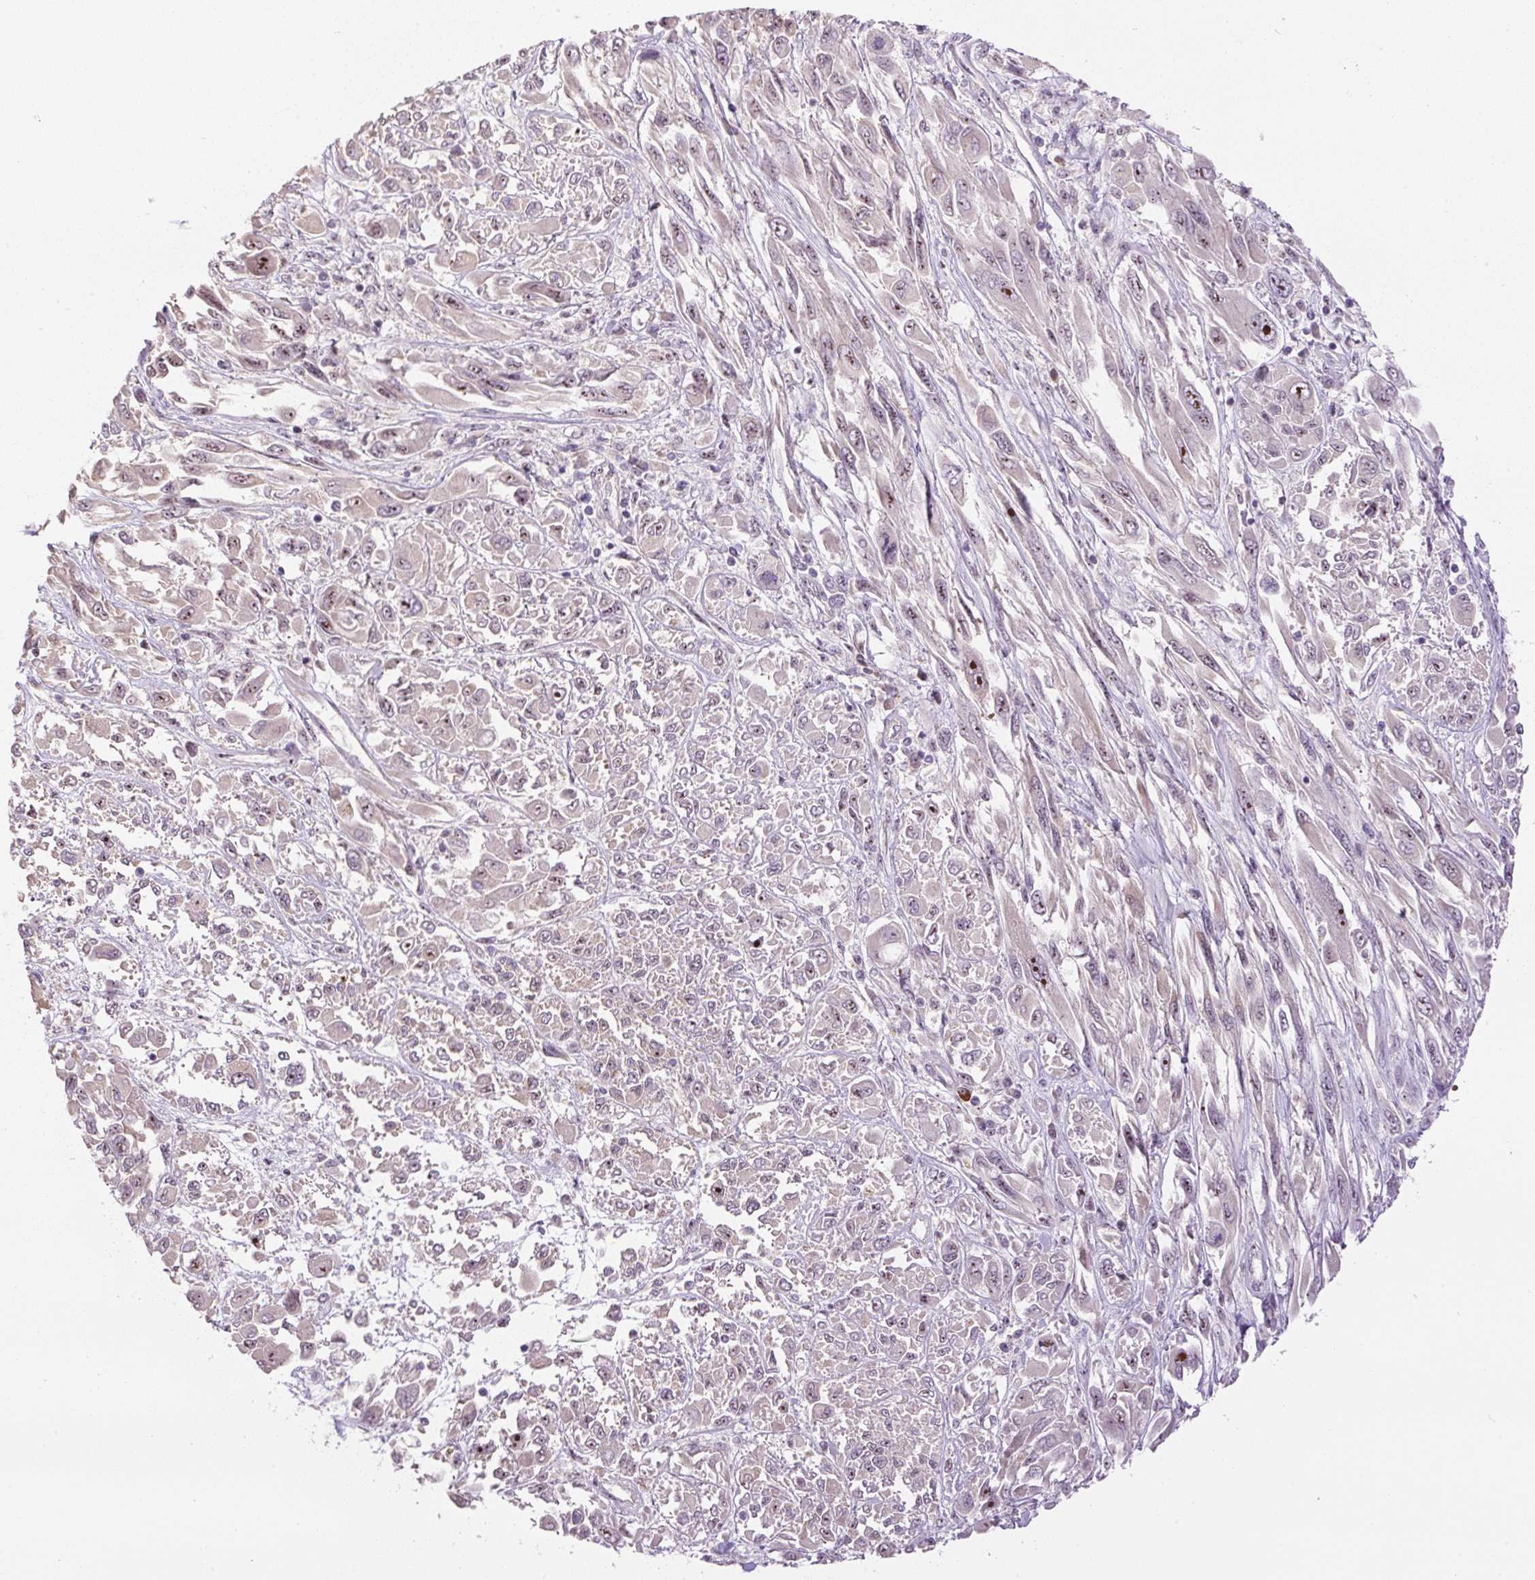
{"staining": {"intensity": "moderate", "quantity": "25%-75%", "location": "nuclear"}, "tissue": "melanoma", "cell_type": "Tumor cells", "image_type": "cancer", "snomed": [{"axis": "morphology", "description": "Malignant melanoma, NOS"}, {"axis": "topography", "description": "Skin"}], "caption": "IHC (DAB (3,3'-diaminobenzidine)) staining of human melanoma shows moderate nuclear protein staining in about 25%-75% of tumor cells. The staining is performed using DAB brown chromogen to label protein expression. The nuclei are counter-stained blue using hematoxylin.", "gene": "TMEM151B", "patient": {"sex": "female", "age": 91}}